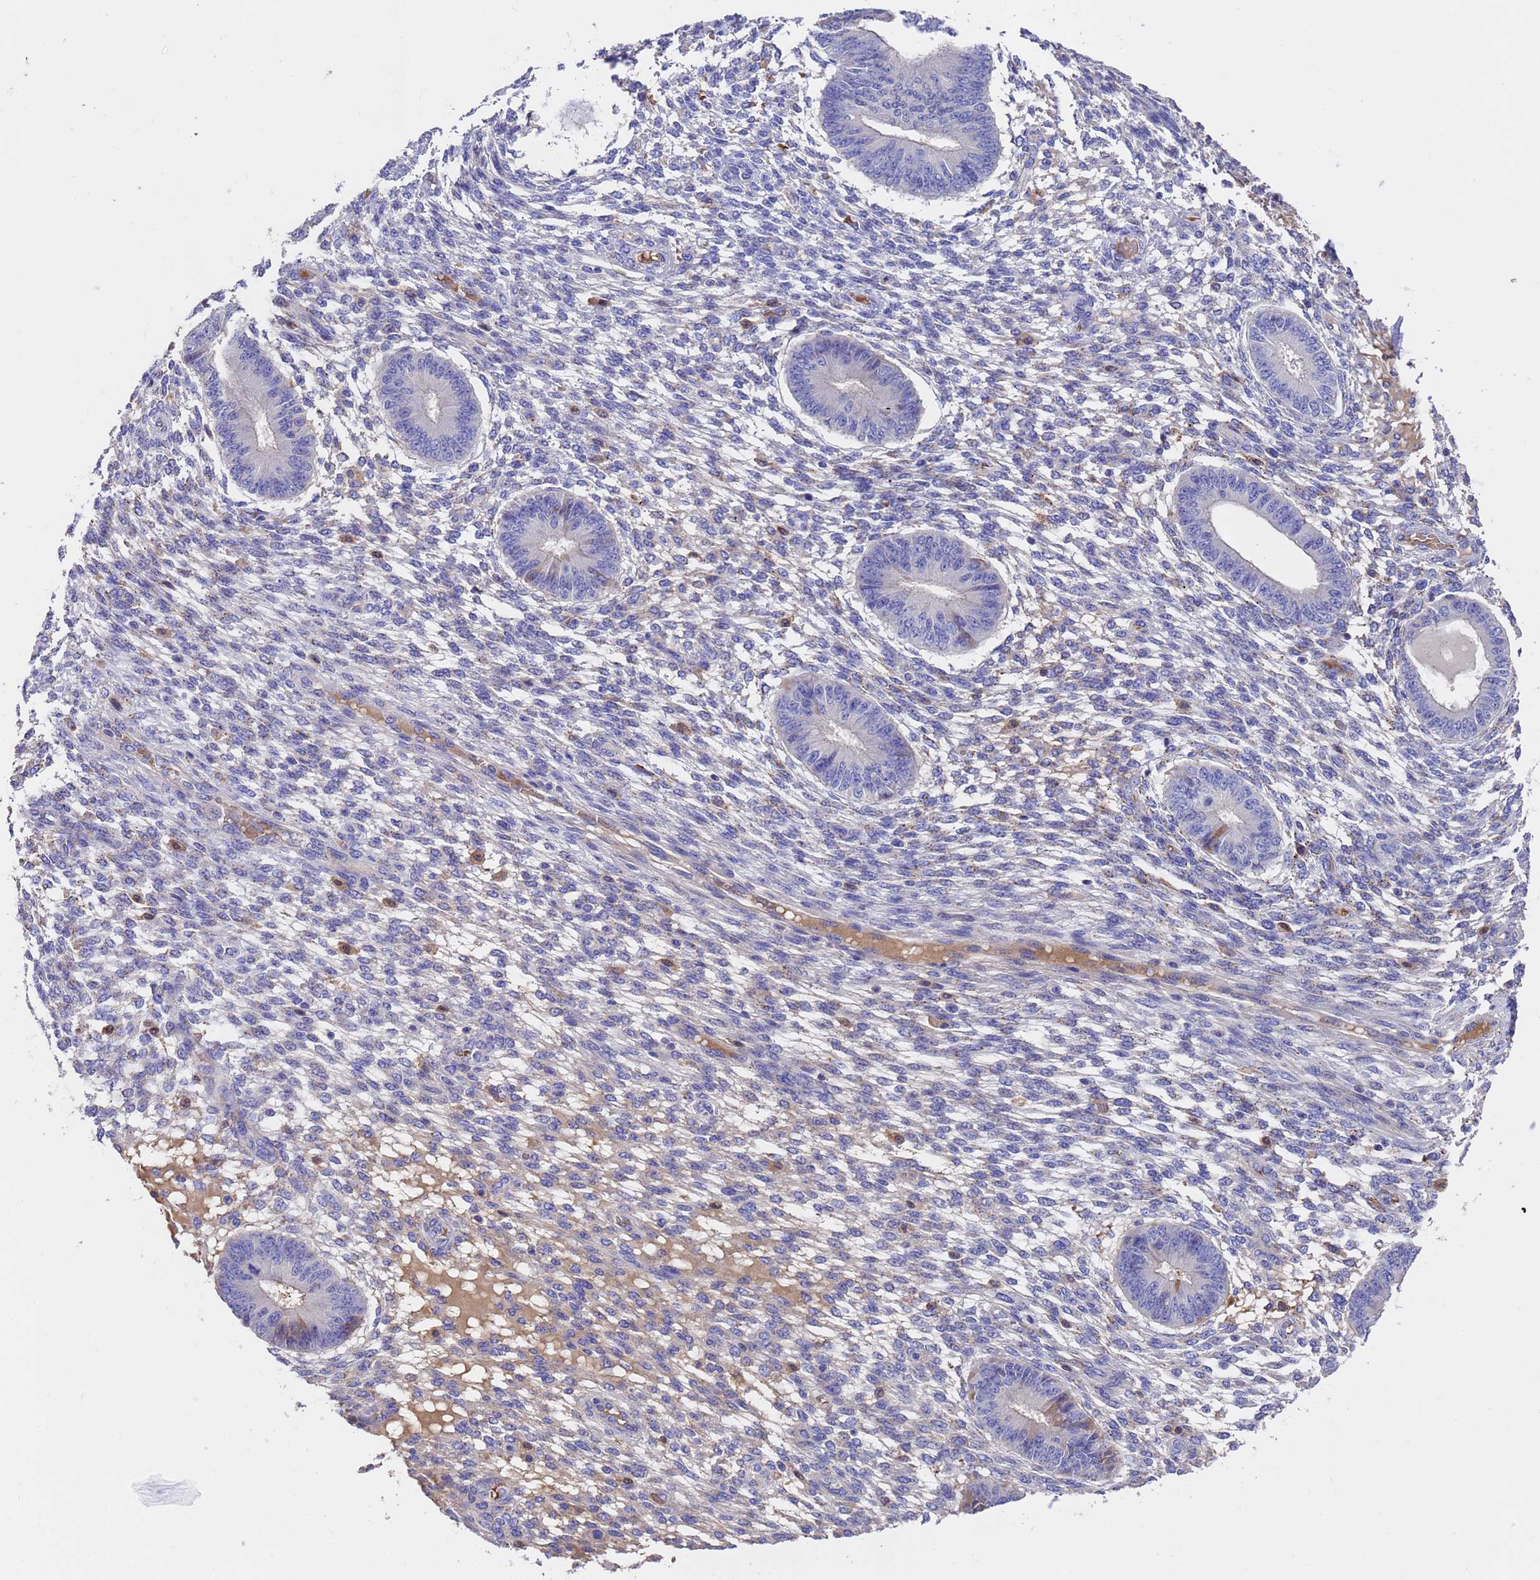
{"staining": {"intensity": "negative", "quantity": "none", "location": "none"}, "tissue": "endometrium", "cell_type": "Cells in endometrial stroma", "image_type": "normal", "snomed": [{"axis": "morphology", "description": "Normal tissue, NOS"}, {"axis": "topography", "description": "Endometrium"}], "caption": "Protein analysis of unremarkable endometrium exhibits no significant expression in cells in endometrial stroma.", "gene": "ELP6", "patient": {"sex": "female", "age": 49}}